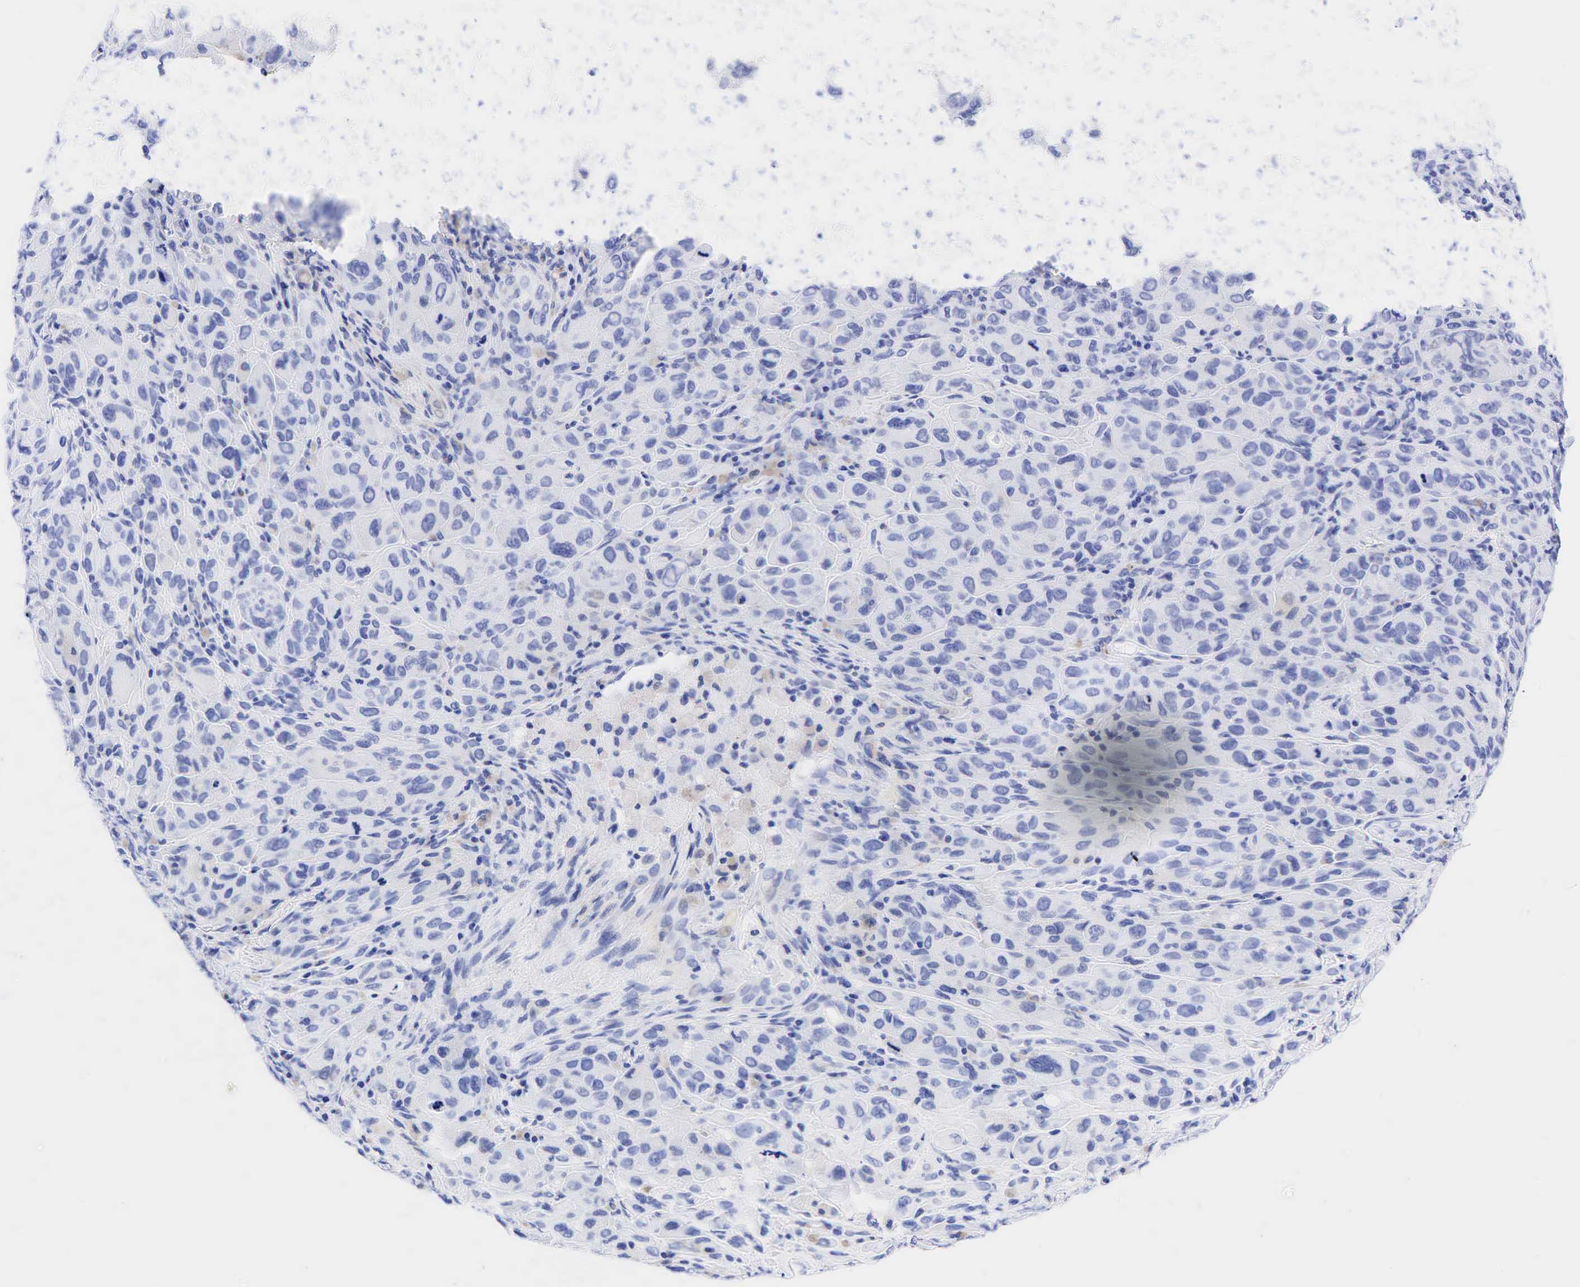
{"staining": {"intensity": "negative", "quantity": "none", "location": "none"}, "tissue": "melanoma", "cell_type": "Tumor cells", "image_type": "cancer", "snomed": [{"axis": "morphology", "description": "Malignant melanoma, Metastatic site"}, {"axis": "topography", "description": "Skin"}], "caption": "There is no significant expression in tumor cells of malignant melanoma (metastatic site).", "gene": "CEACAM5", "patient": {"sex": "male", "age": 32}}